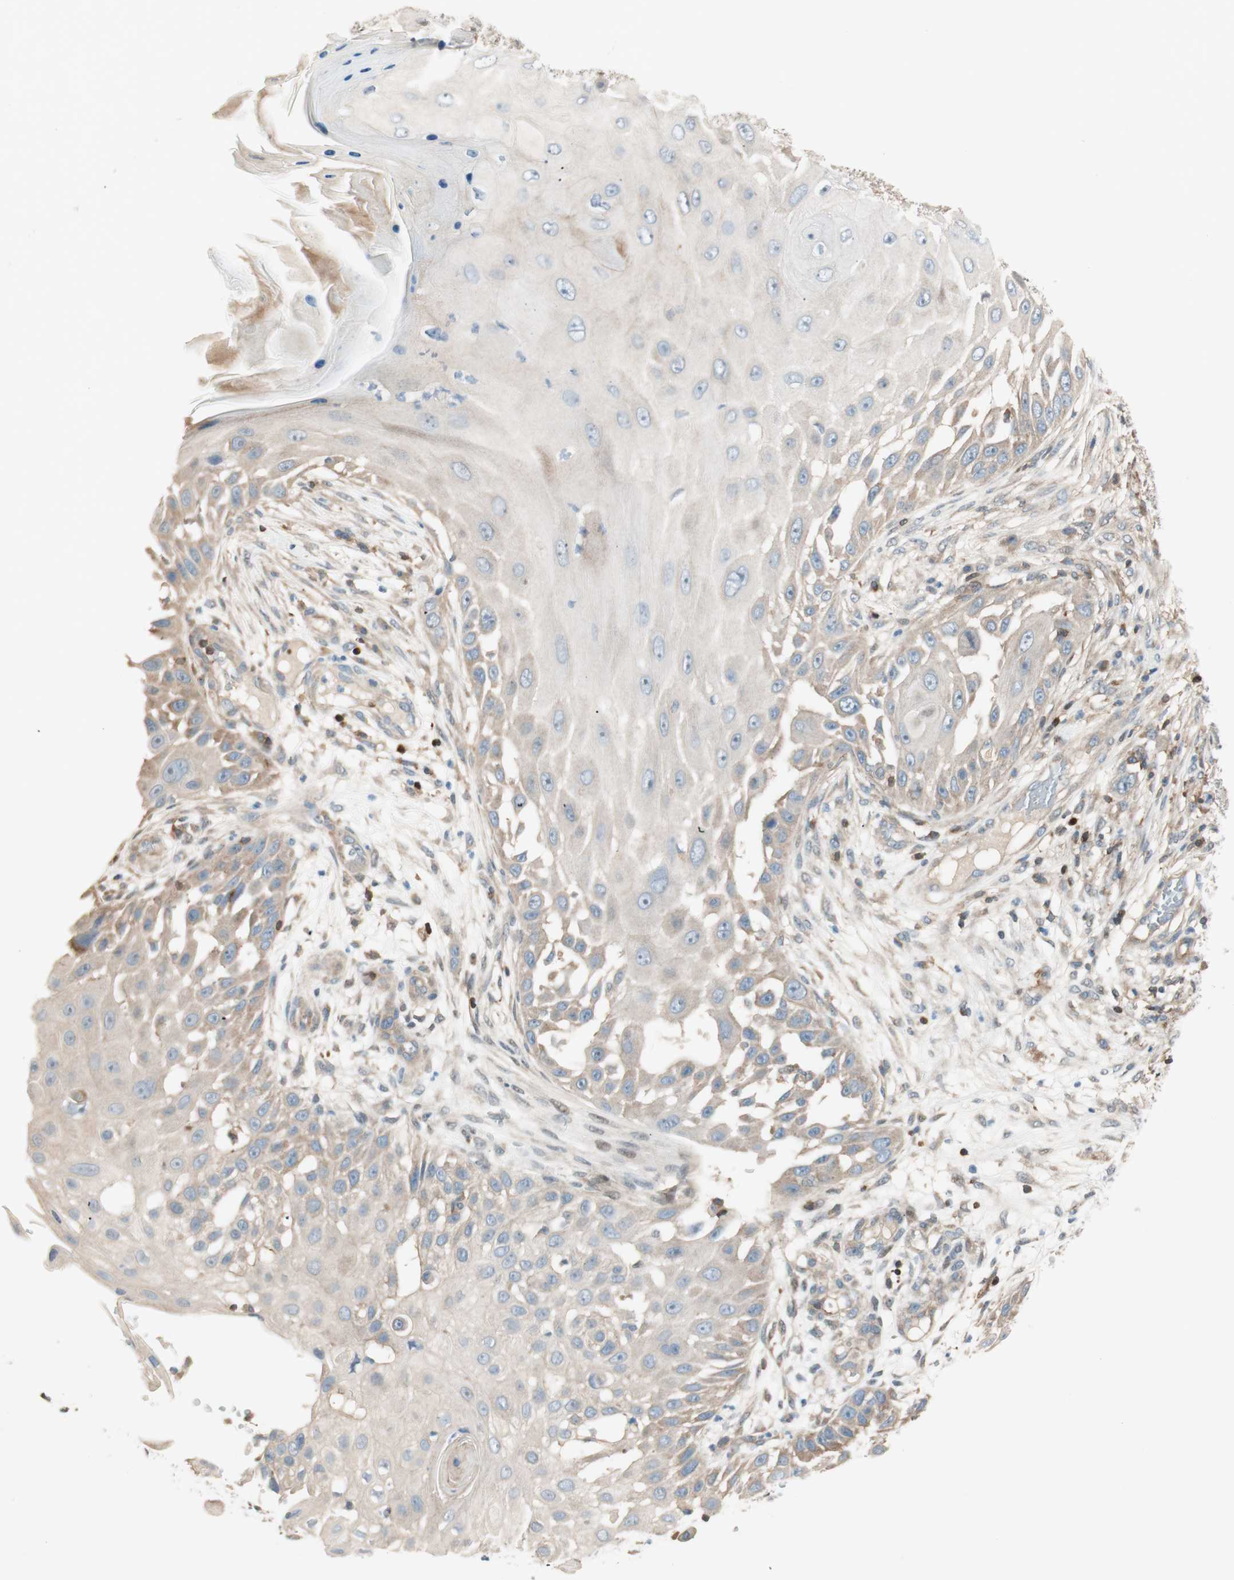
{"staining": {"intensity": "moderate", "quantity": "25%-75%", "location": "cytoplasmic/membranous"}, "tissue": "skin cancer", "cell_type": "Tumor cells", "image_type": "cancer", "snomed": [{"axis": "morphology", "description": "Squamous cell carcinoma, NOS"}, {"axis": "topography", "description": "Skin"}], "caption": "Tumor cells demonstrate medium levels of moderate cytoplasmic/membranous staining in about 25%-75% of cells in human squamous cell carcinoma (skin).", "gene": "BIN1", "patient": {"sex": "female", "age": 44}}